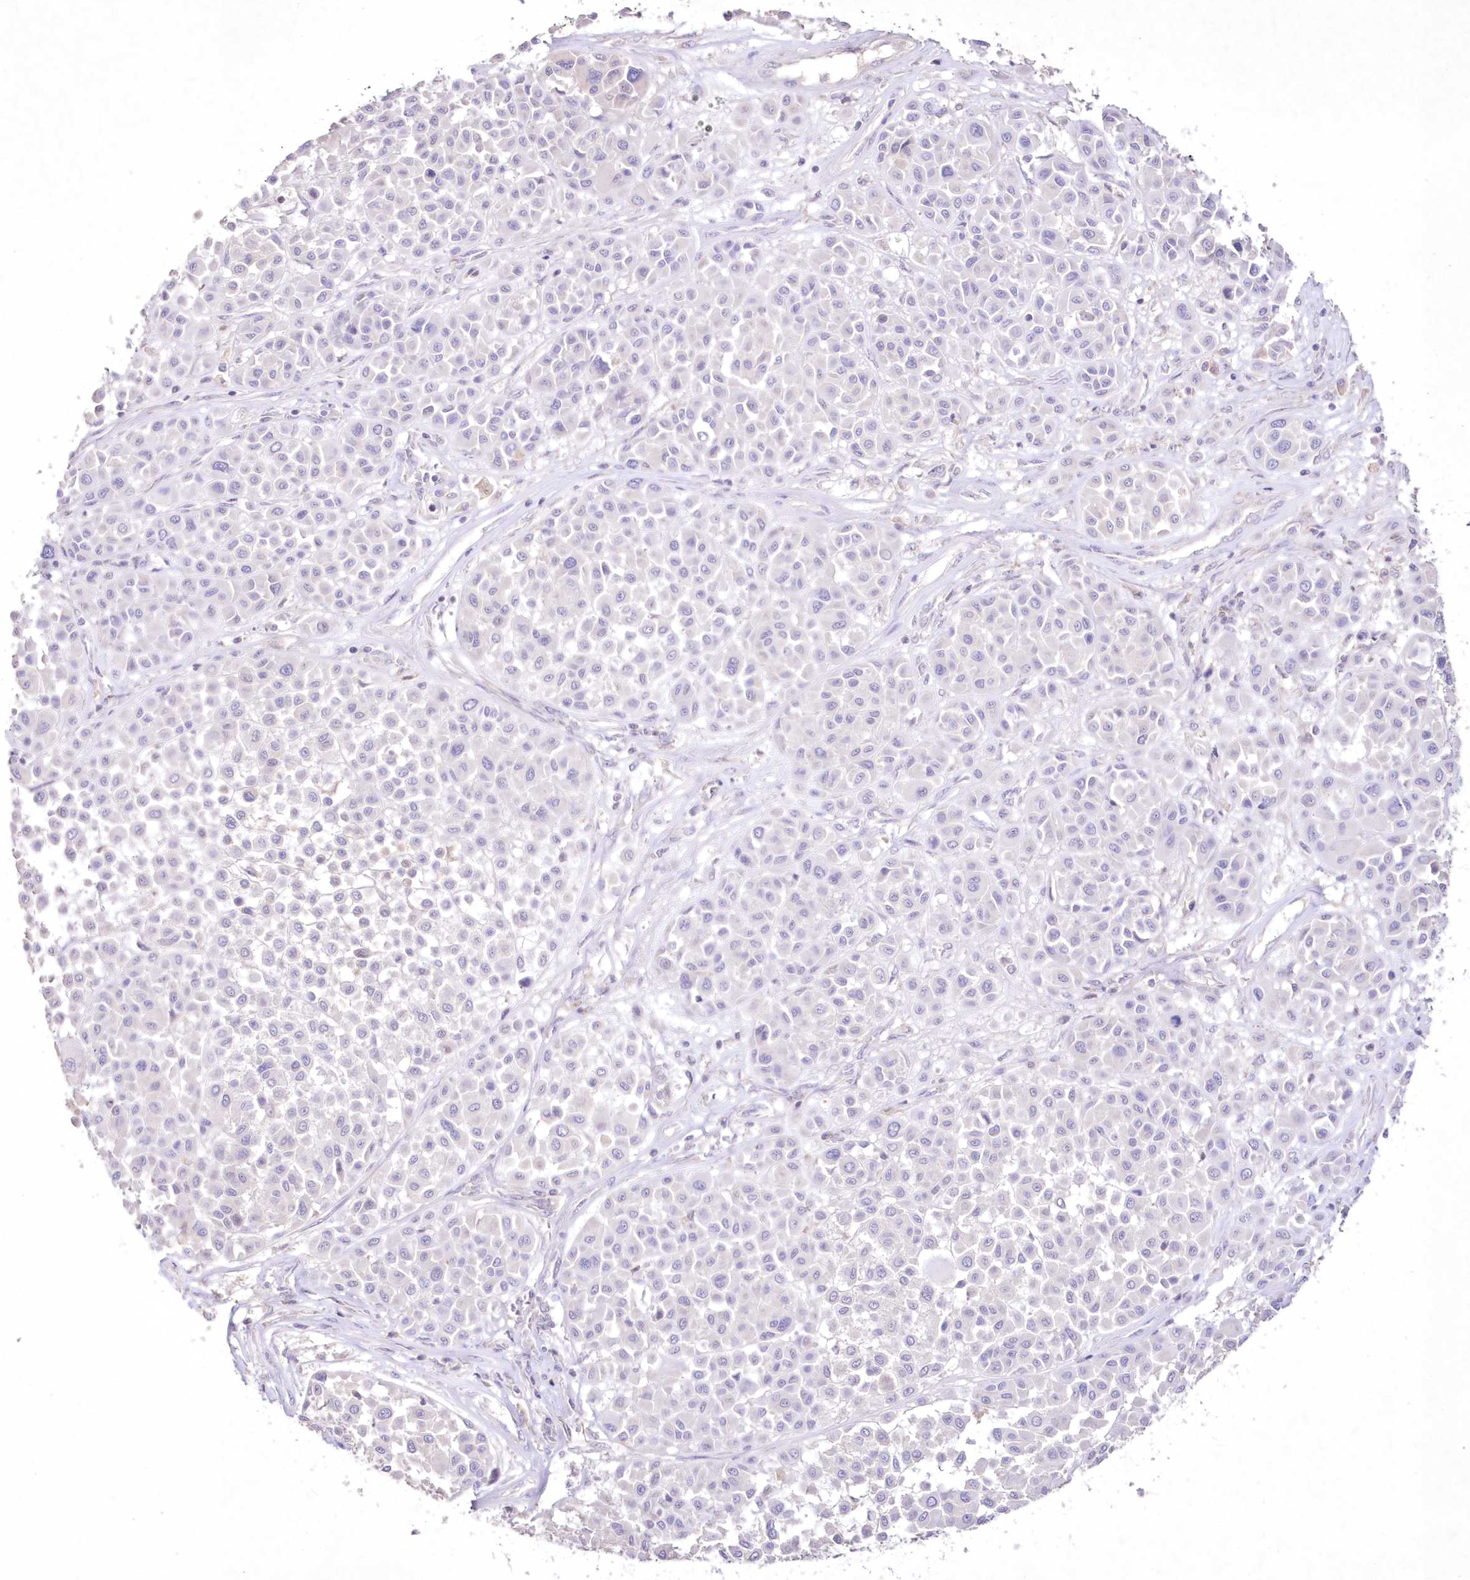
{"staining": {"intensity": "negative", "quantity": "none", "location": "none"}, "tissue": "melanoma", "cell_type": "Tumor cells", "image_type": "cancer", "snomed": [{"axis": "morphology", "description": "Malignant melanoma, Metastatic site"}, {"axis": "topography", "description": "Soft tissue"}], "caption": "A high-resolution photomicrograph shows immunohistochemistry staining of melanoma, which exhibits no significant expression in tumor cells. Brightfield microscopy of immunohistochemistry stained with DAB (3,3'-diaminobenzidine) (brown) and hematoxylin (blue), captured at high magnification.", "gene": "NEU4", "patient": {"sex": "male", "age": 41}}